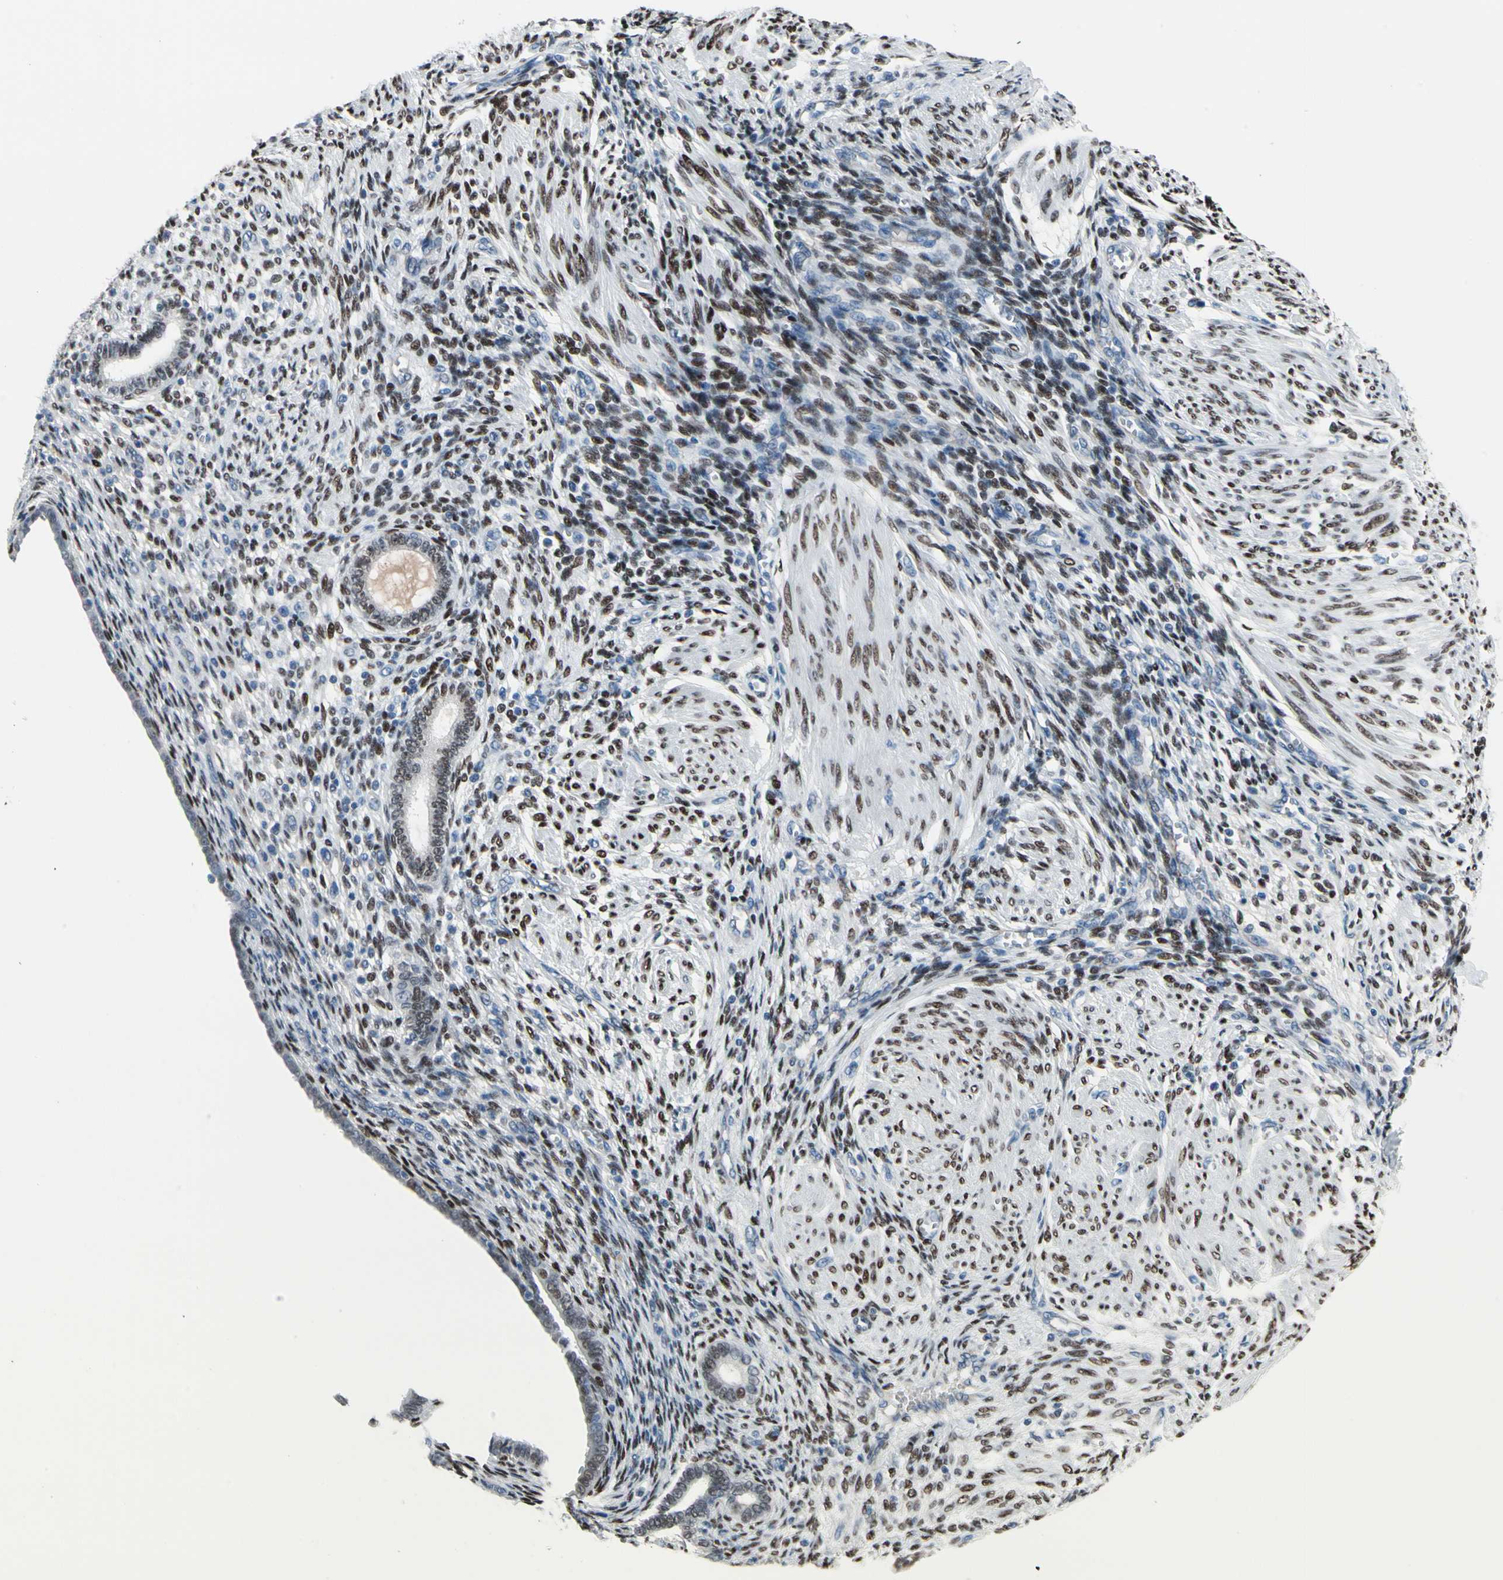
{"staining": {"intensity": "strong", "quantity": ">75%", "location": "nuclear"}, "tissue": "endometrium", "cell_type": "Cells in endometrial stroma", "image_type": "normal", "snomed": [{"axis": "morphology", "description": "Normal tissue, NOS"}, {"axis": "topography", "description": "Endometrium"}], "caption": "IHC photomicrograph of unremarkable human endometrium stained for a protein (brown), which displays high levels of strong nuclear positivity in about >75% of cells in endometrial stroma.", "gene": "PGR", "patient": {"sex": "female", "age": 72}}